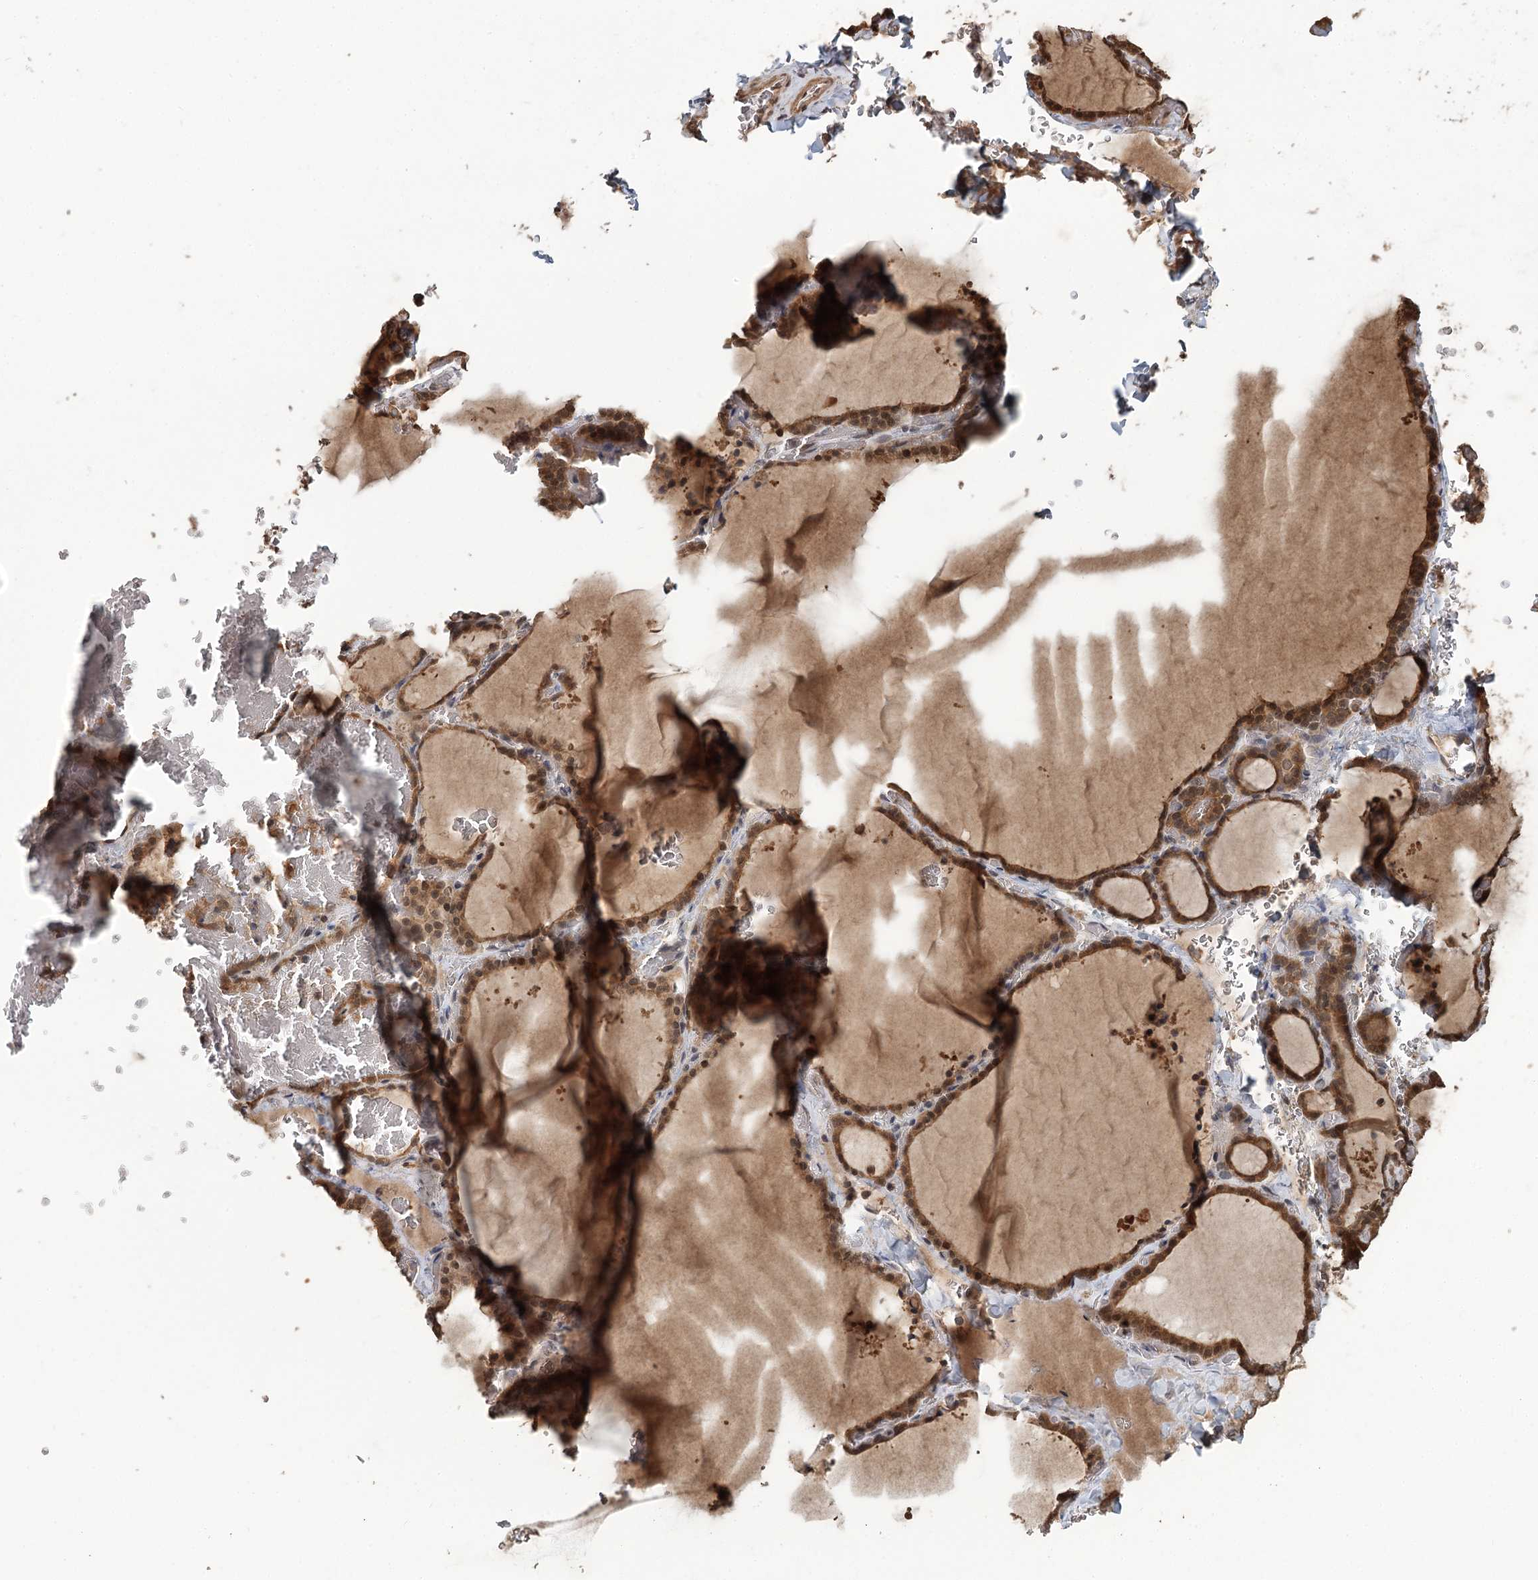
{"staining": {"intensity": "moderate", "quantity": ">75%", "location": "cytoplasmic/membranous,nuclear"}, "tissue": "thyroid gland", "cell_type": "Glandular cells", "image_type": "normal", "snomed": [{"axis": "morphology", "description": "Normal tissue, NOS"}, {"axis": "topography", "description": "Thyroid gland"}], "caption": "Immunohistochemical staining of benign thyroid gland reveals moderate cytoplasmic/membranous,nuclear protein expression in about >75% of glandular cells. The staining was performed using DAB (3,3'-diaminobenzidine) to visualize the protein expression in brown, while the nuclei were stained in blue with hematoxylin (Magnification: 20x).", "gene": "N6AMT1", "patient": {"sex": "female", "age": 39}}